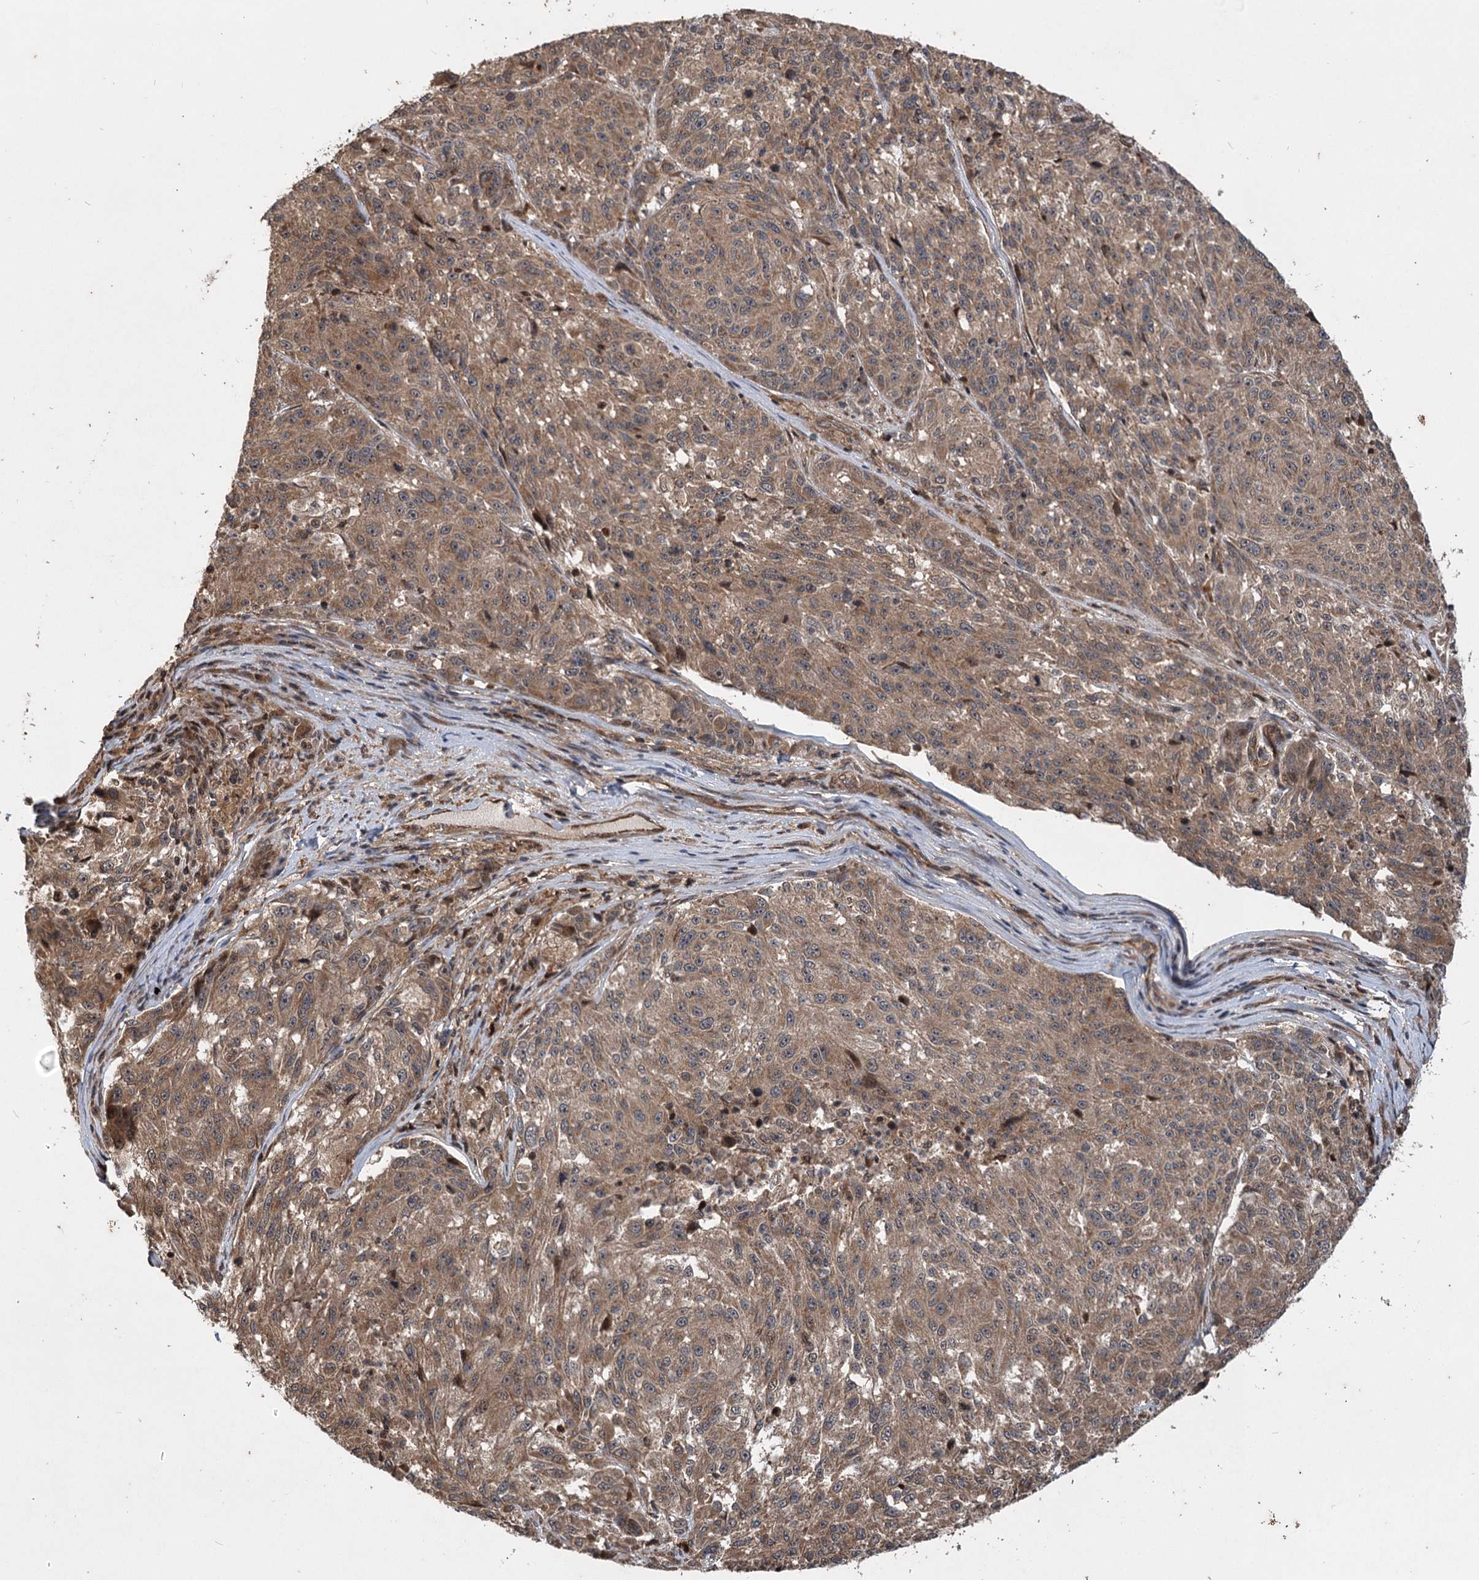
{"staining": {"intensity": "moderate", "quantity": ">75%", "location": "cytoplasmic/membranous"}, "tissue": "melanoma", "cell_type": "Tumor cells", "image_type": "cancer", "snomed": [{"axis": "morphology", "description": "Malignant melanoma, NOS"}, {"axis": "topography", "description": "Skin"}], "caption": "Protein staining exhibits moderate cytoplasmic/membranous positivity in about >75% of tumor cells in malignant melanoma.", "gene": "INSIG2", "patient": {"sex": "male", "age": 53}}